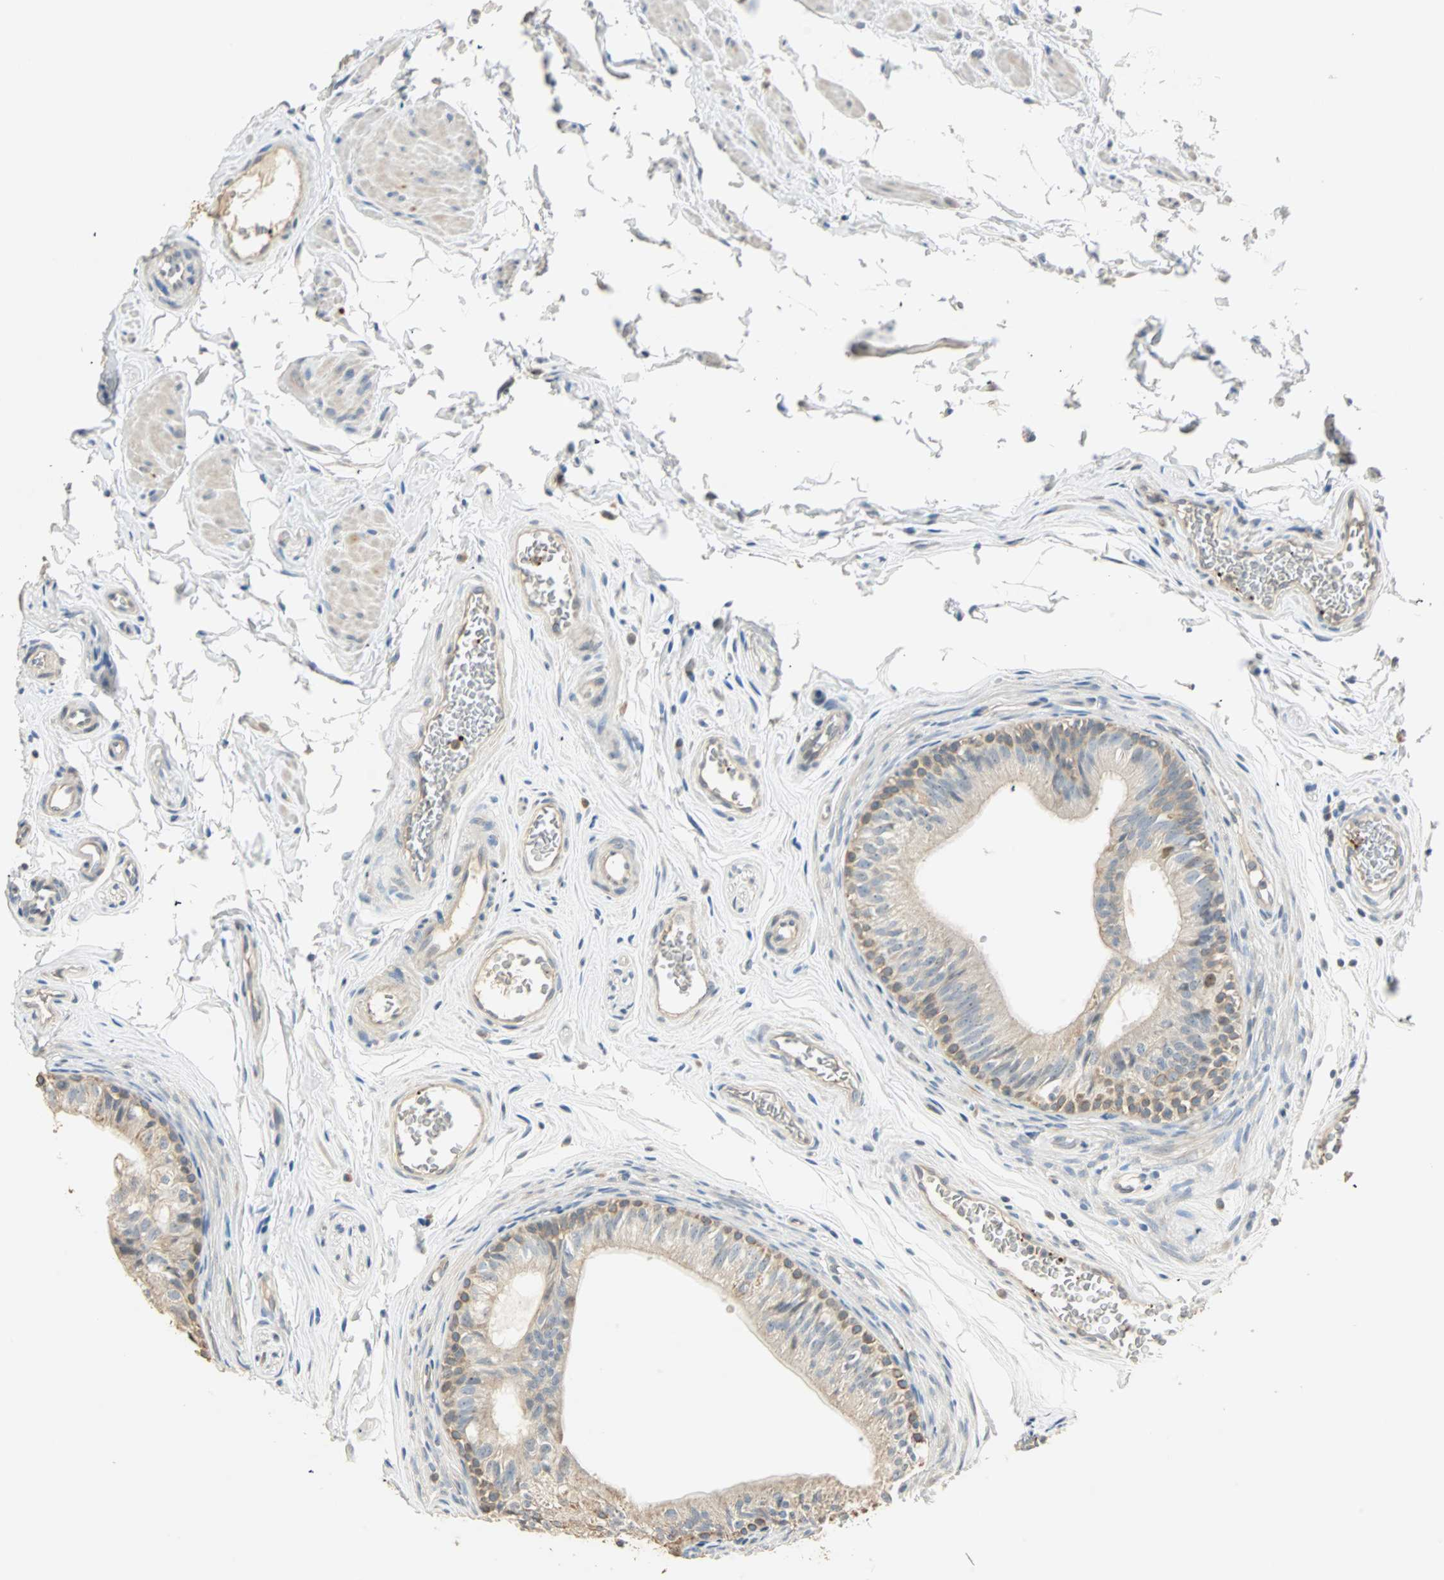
{"staining": {"intensity": "weak", "quantity": "<25%", "location": "cytoplasmic/membranous"}, "tissue": "epididymis", "cell_type": "Glandular cells", "image_type": "normal", "snomed": [{"axis": "morphology", "description": "Normal tissue, NOS"}, {"axis": "topography", "description": "Testis"}, {"axis": "topography", "description": "Epididymis"}], "caption": "This is an IHC image of benign human epididymis. There is no positivity in glandular cells.", "gene": "RAD18", "patient": {"sex": "male", "age": 36}}